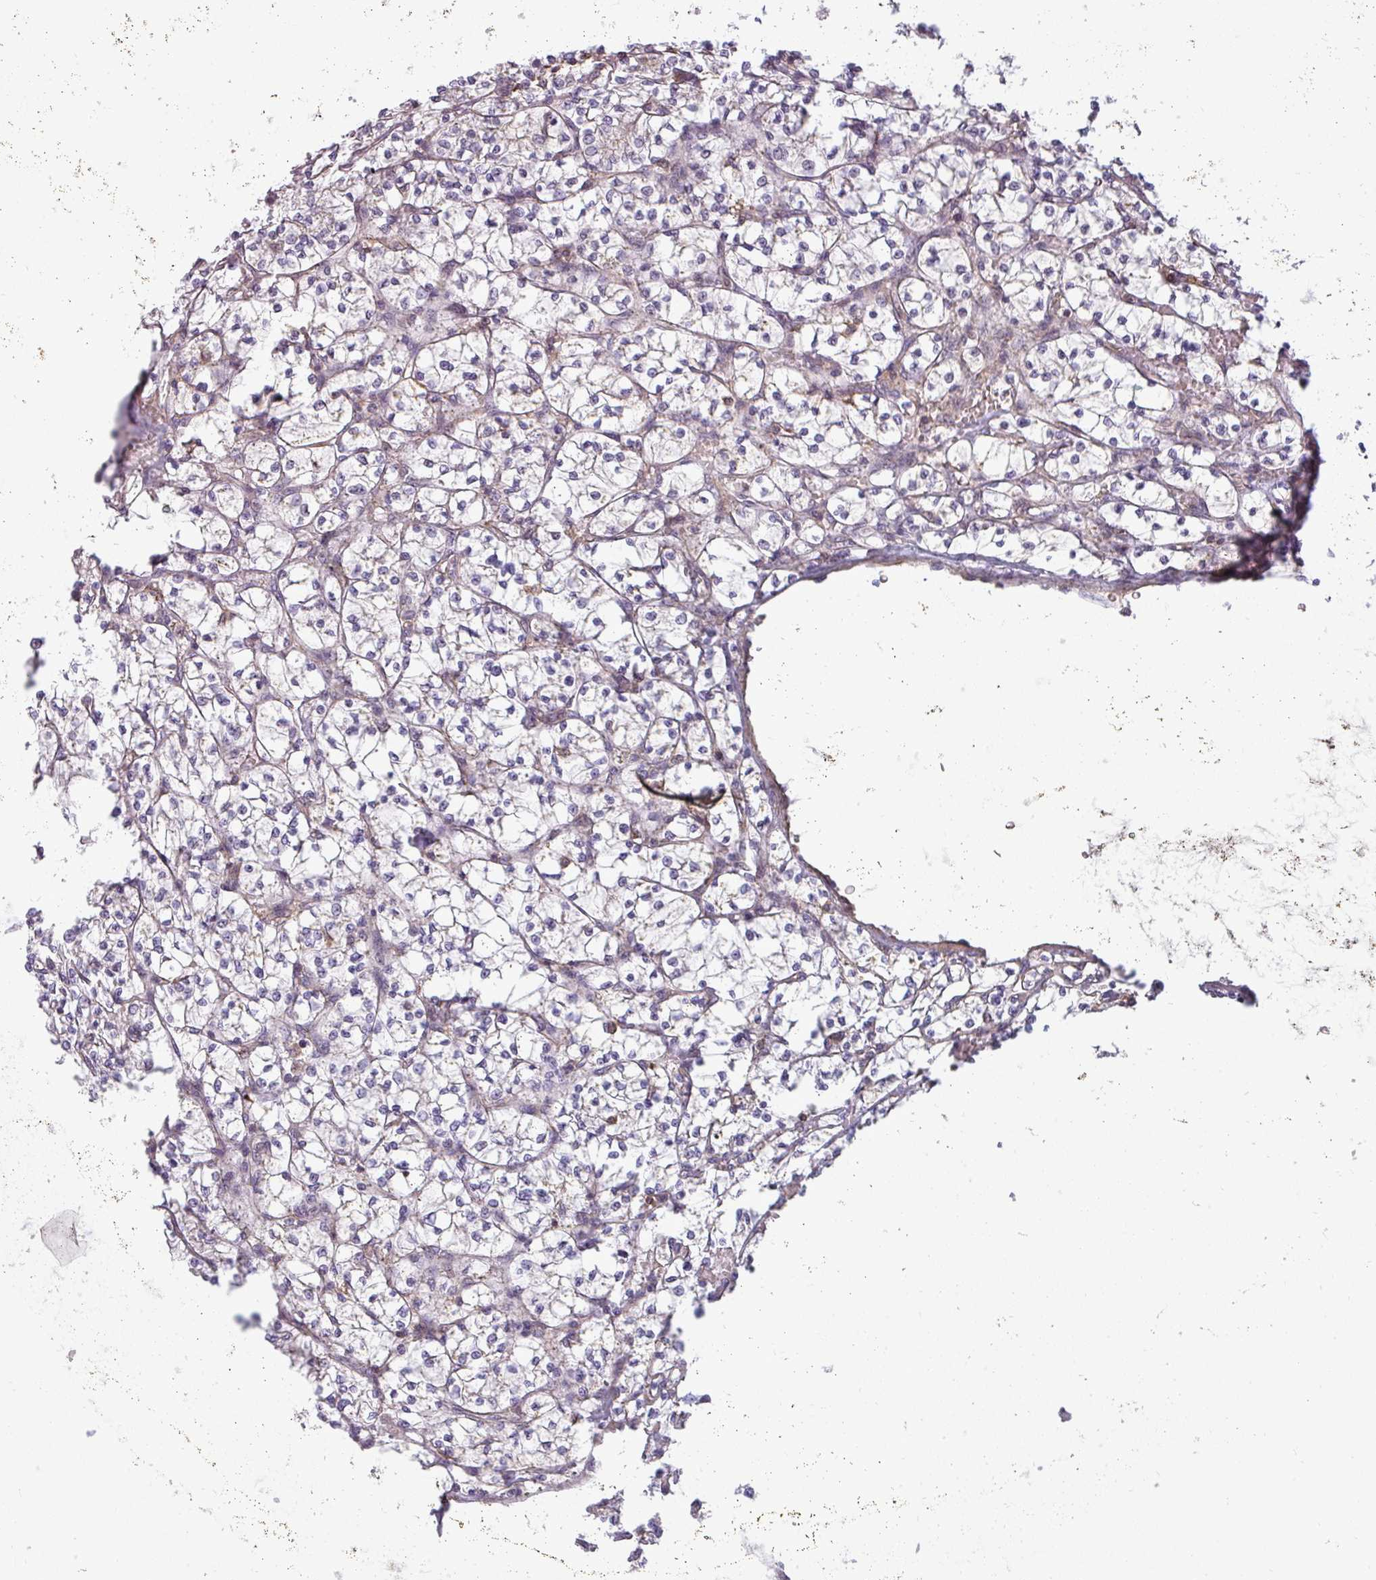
{"staining": {"intensity": "negative", "quantity": "none", "location": "none"}, "tissue": "renal cancer", "cell_type": "Tumor cells", "image_type": "cancer", "snomed": [{"axis": "morphology", "description": "Adenocarcinoma, NOS"}, {"axis": "topography", "description": "Kidney"}], "caption": "A high-resolution image shows immunohistochemistry (IHC) staining of renal cancer, which reveals no significant expression in tumor cells.", "gene": "ZNF835", "patient": {"sex": "female", "age": 64}}